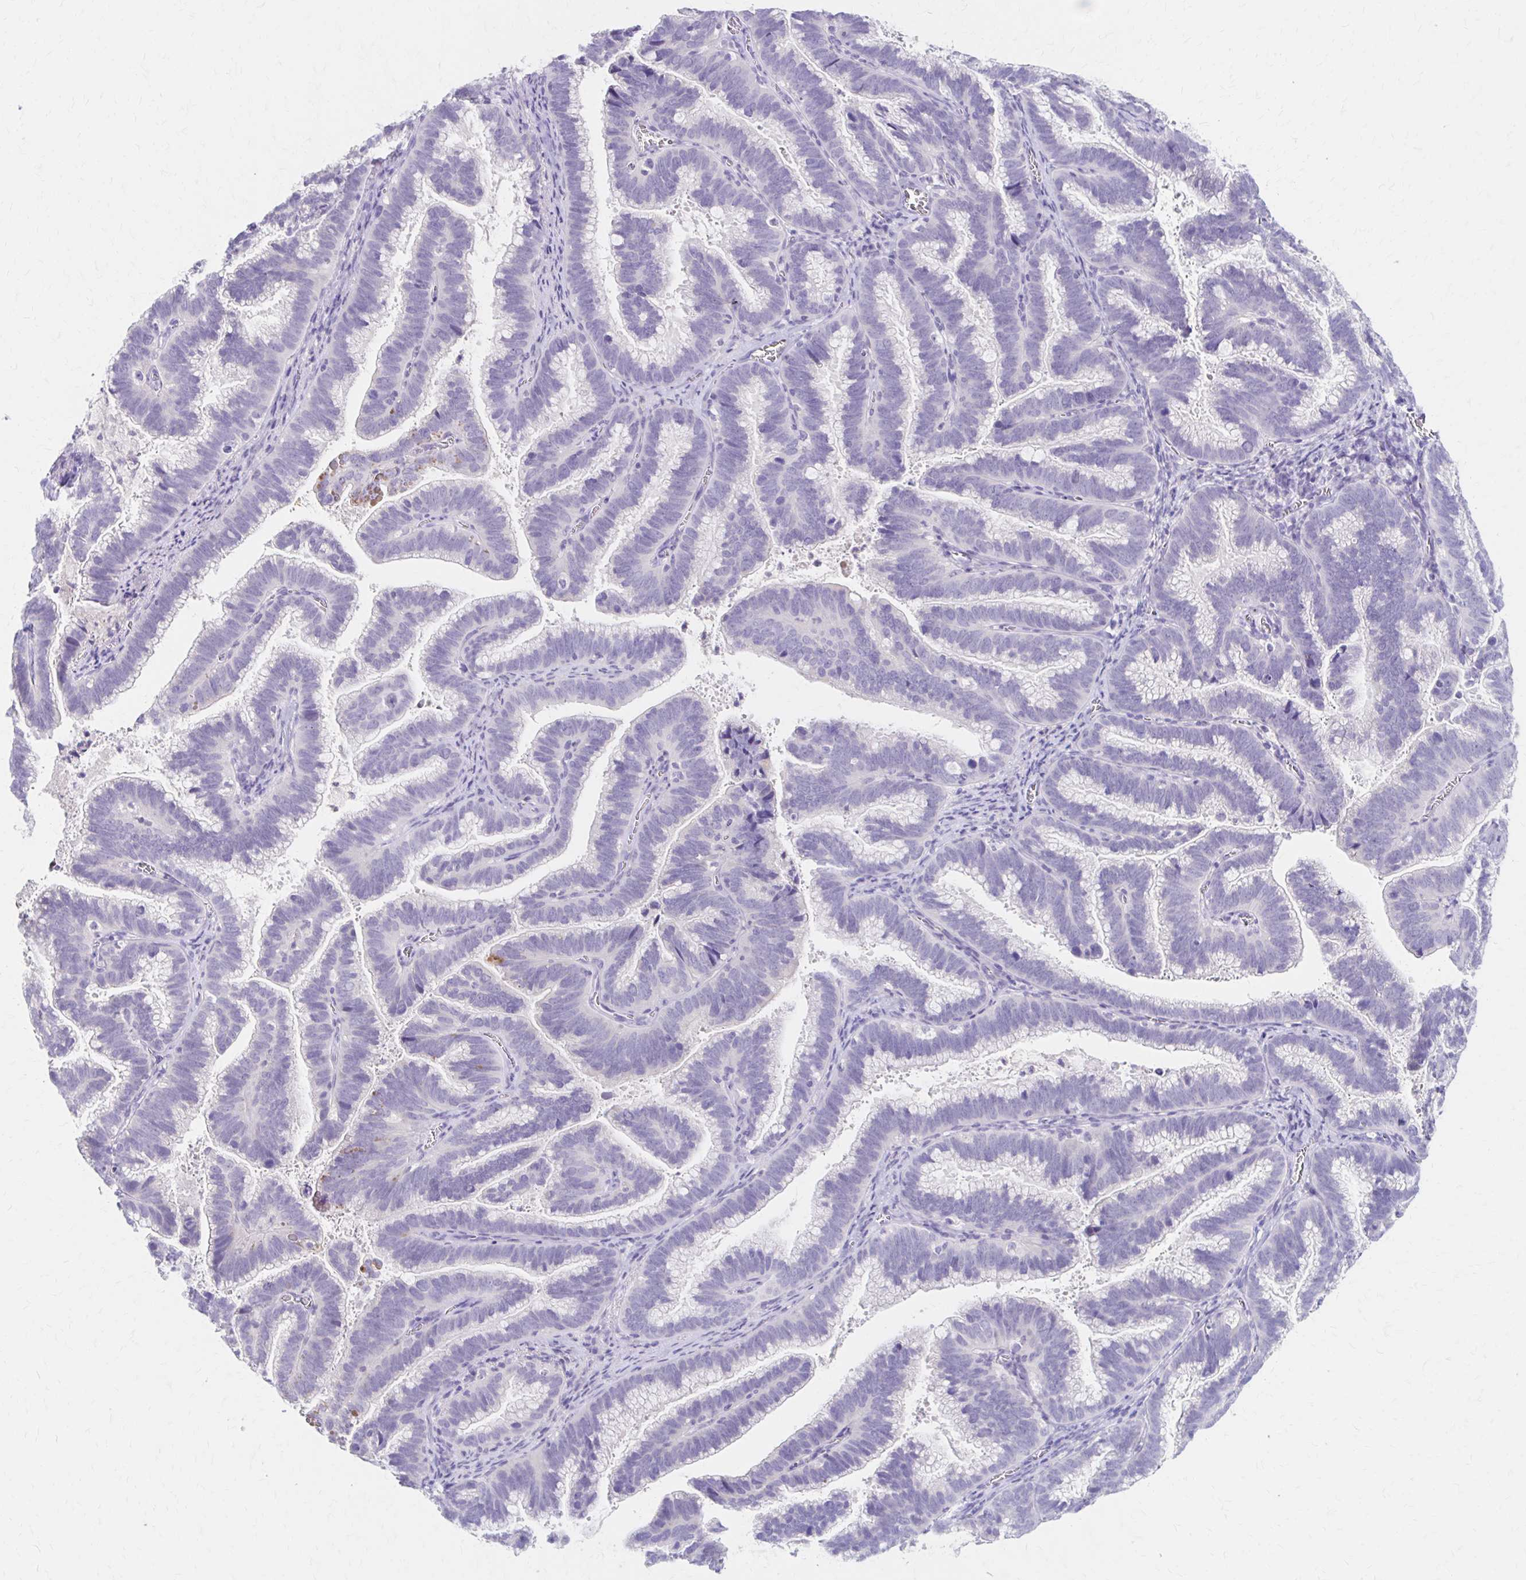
{"staining": {"intensity": "negative", "quantity": "none", "location": "none"}, "tissue": "cervical cancer", "cell_type": "Tumor cells", "image_type": "cancer", "snomed": [{"axis": "morphology", "description": "Adenocarcinoma, NOS"}, {"axis": "topography", "description": "Cervix"}], "caption": "Immunohistochemistry micrograph of human cervical cancer (adenocarcinoma) stained for a protein (brown), which reveals no staining in tumor cells.", "gene": "AZGP1", "patient": {"sex": "female", "age": 61}}